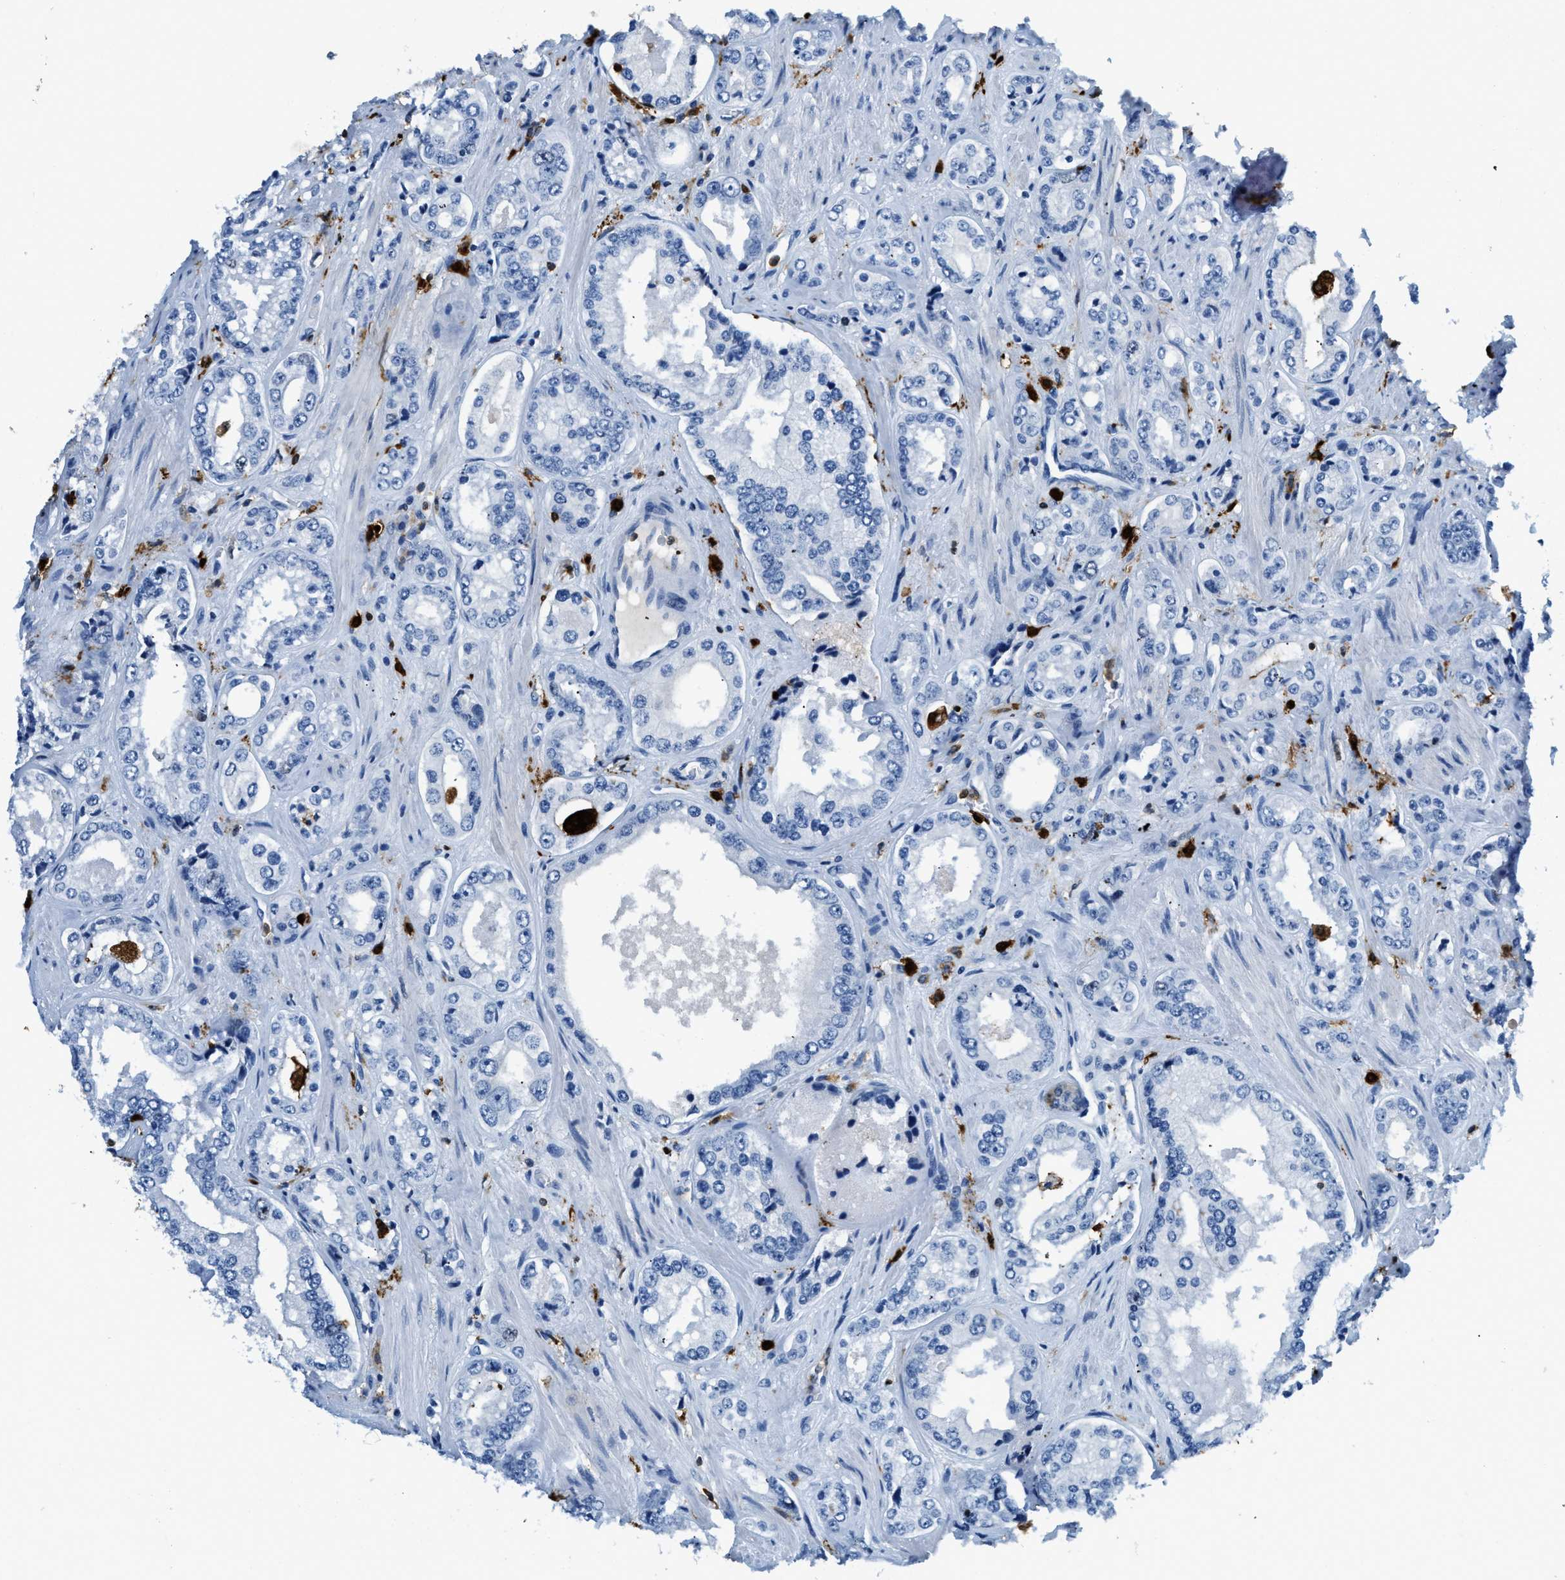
{"staining": {"intensity": "negative", "quantity": "none", "location": "none"}, "tissue": "prostate cancer", "cell_type": "Tumor cells", "image_type": "cancer", "snomed": [{"axis": "morphology", "description": "Adenocarcinoma, High grade"}, {"axis": "topography", "description": "Prostate"}], "caption": "IHC micrograph of neoplastic tissue: human prostate cancer (high-grade adenocarcinoma) stained with DAB demonstrates no significant protein expression in tumor cells.", "gene": "CAPG", "patient": {"sex": "male", "age": 61}}